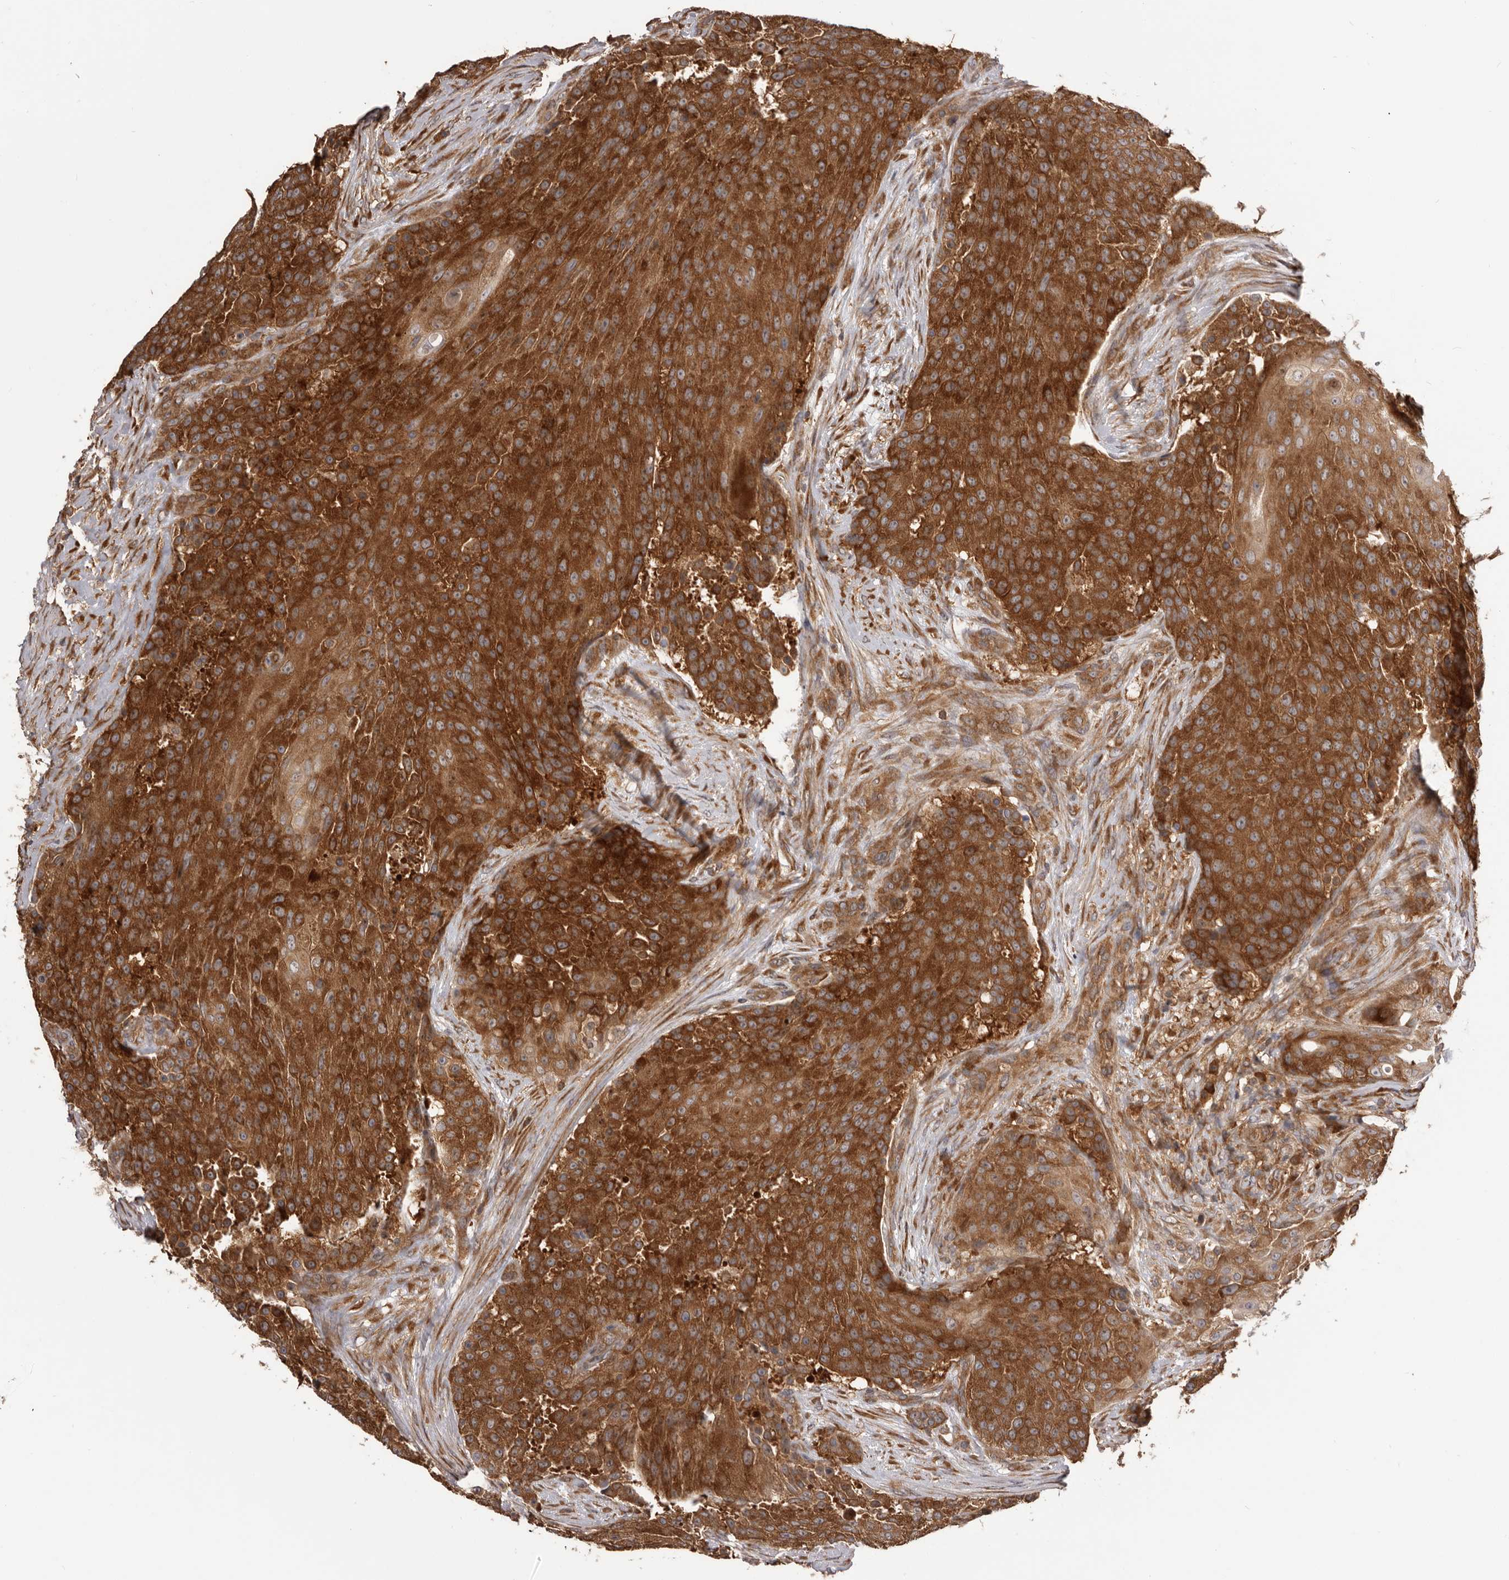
{"staining": {"intensity": "strong", "quantity": ">75%", "location": "cytoplasmic/membranous"}, "tissue": "urothelial cancer", "cell_type": "Tumor cells", "image_type": "cancer", "snomed": [{"axis": "morphology", "description": "Urothelial carcinoma, High grade"}, {"axis": "topography", "description": "Urinary bladder"}], "caption": "Protein staining exhibits strong cytoplasmic/membranous staining in about >75% of tumor cells in high-grade urothelial carcinoma. (Brightfield microscopy of DAB IHC at high magnification).", "gene": "HBS1L", "patient": {"sex": "female", "age": 63}}